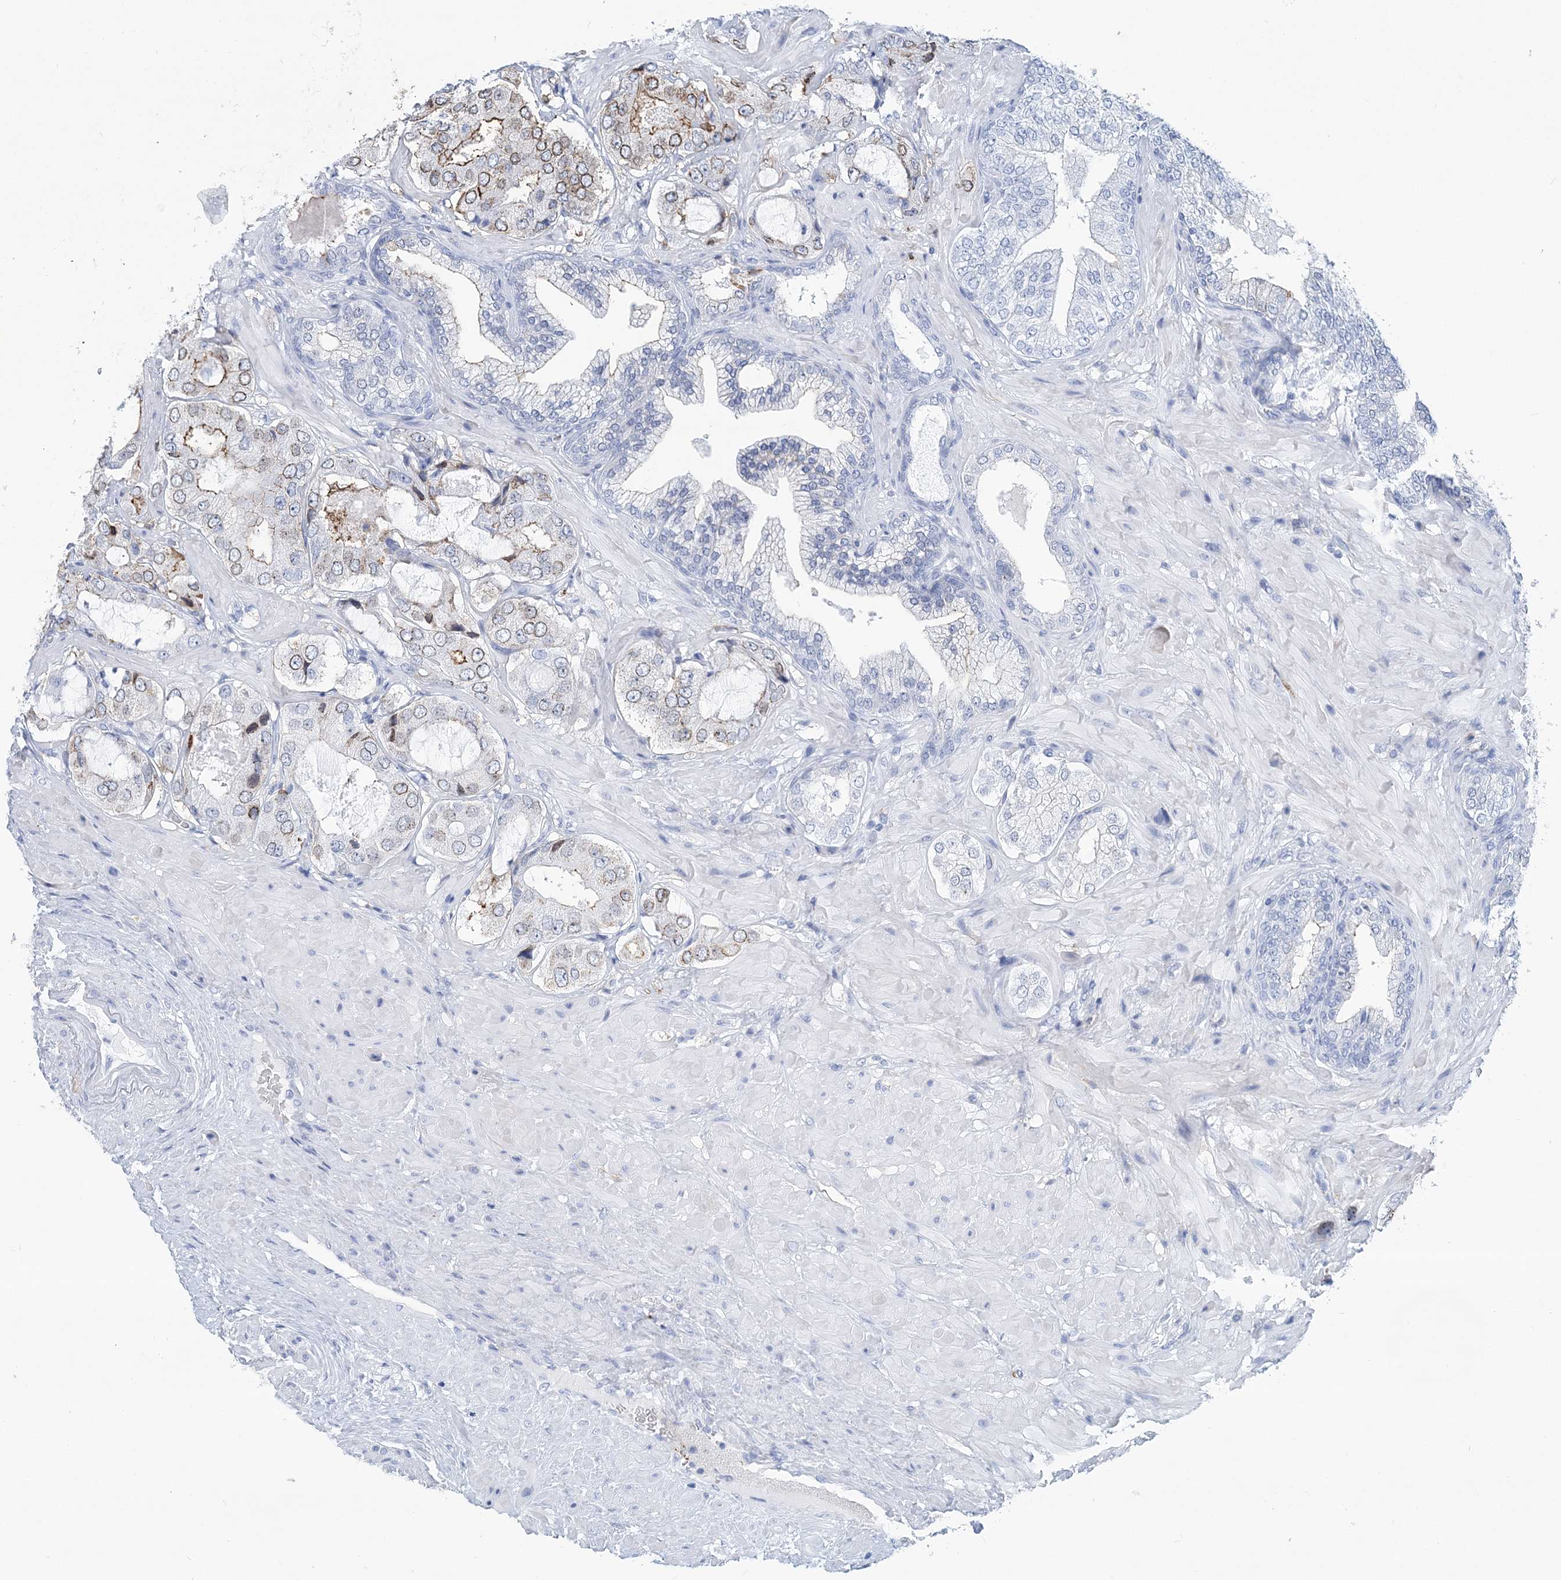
{"staining": {"intensity": "moderate", "quantity": "<25%", "location": "cytoplasmic/membranous"}, "tissue": "prostate cancer", "cell_type": "Tumor cells", "image_type": "cancer", "snomed": [{"axis": "morphology", "description": "Adenocarcinoma, High grade"}, {"axis": "topography", "description": "Prostate"}], "caption": "IHC of human prostate cancer (high-grade adenocarcinoma) displays low levels of moderate cytoplasmic/membranous expression in about <25% of tumor cells.", "gene": "NKX6-1", "patient": {"sex": "male", "age": 59}}